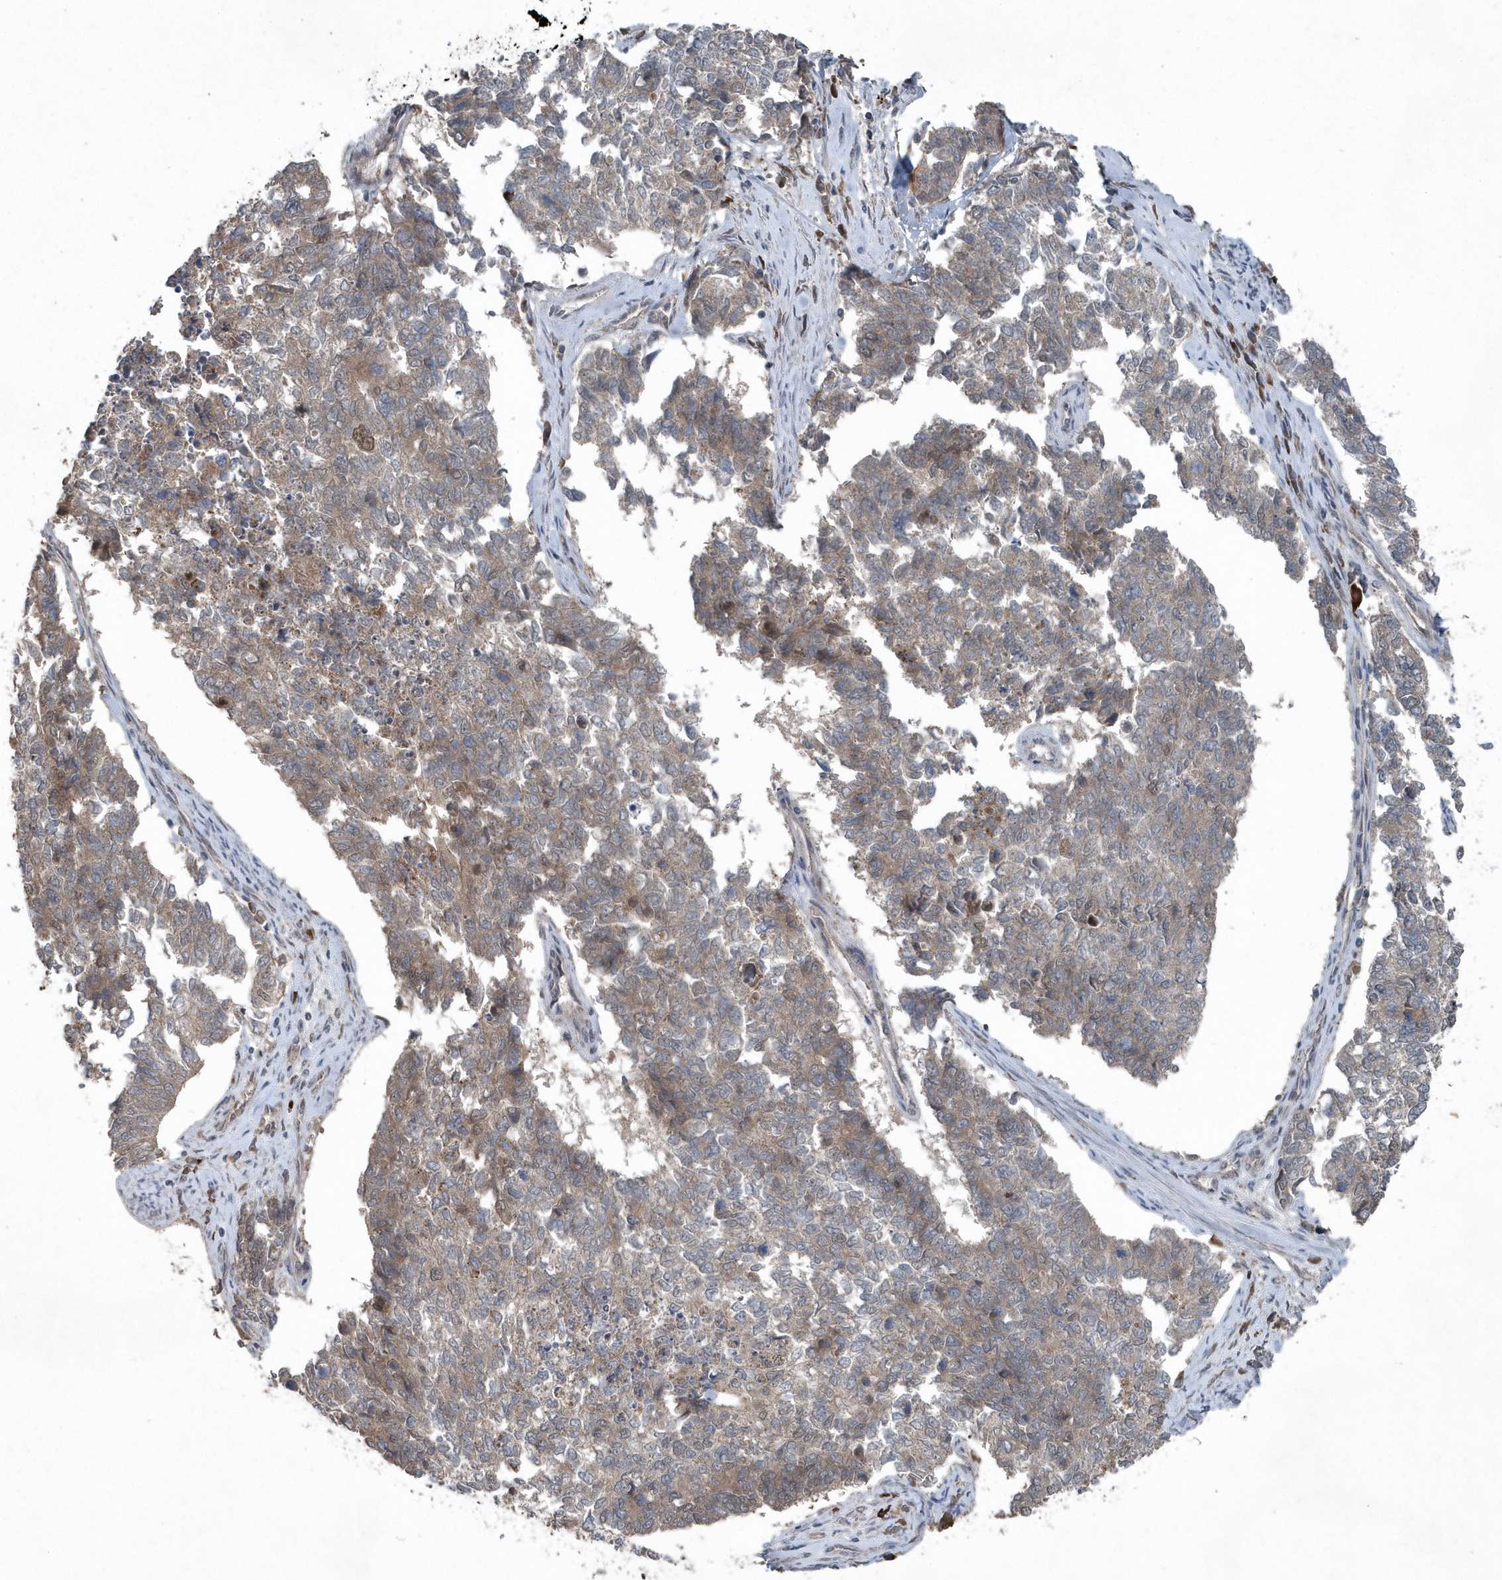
{"staining": {"intensity": "weak", "quantity": "25%-75%", "location": "cytoplasmic/membranous,nuclear"}, "tissue": "cervical cancer", "cell_type": "Tumor cells", "image_type": "cancer", "snomed": [{"axis": "morphology", "description": "Squamous cell carcinoma, NOS"}, {"axis": "topography", "description": "Cervix"}], "caption": "Squamous cell carcinoma (cervical) was stained to show a protein in brown. There is low levels of weak cytoplasmic/membranous and nuclear expression in approximately 25%-75% of tumor cells.", "gene": "QTRT2", "patient": {"sex": "female", "age": 63}}